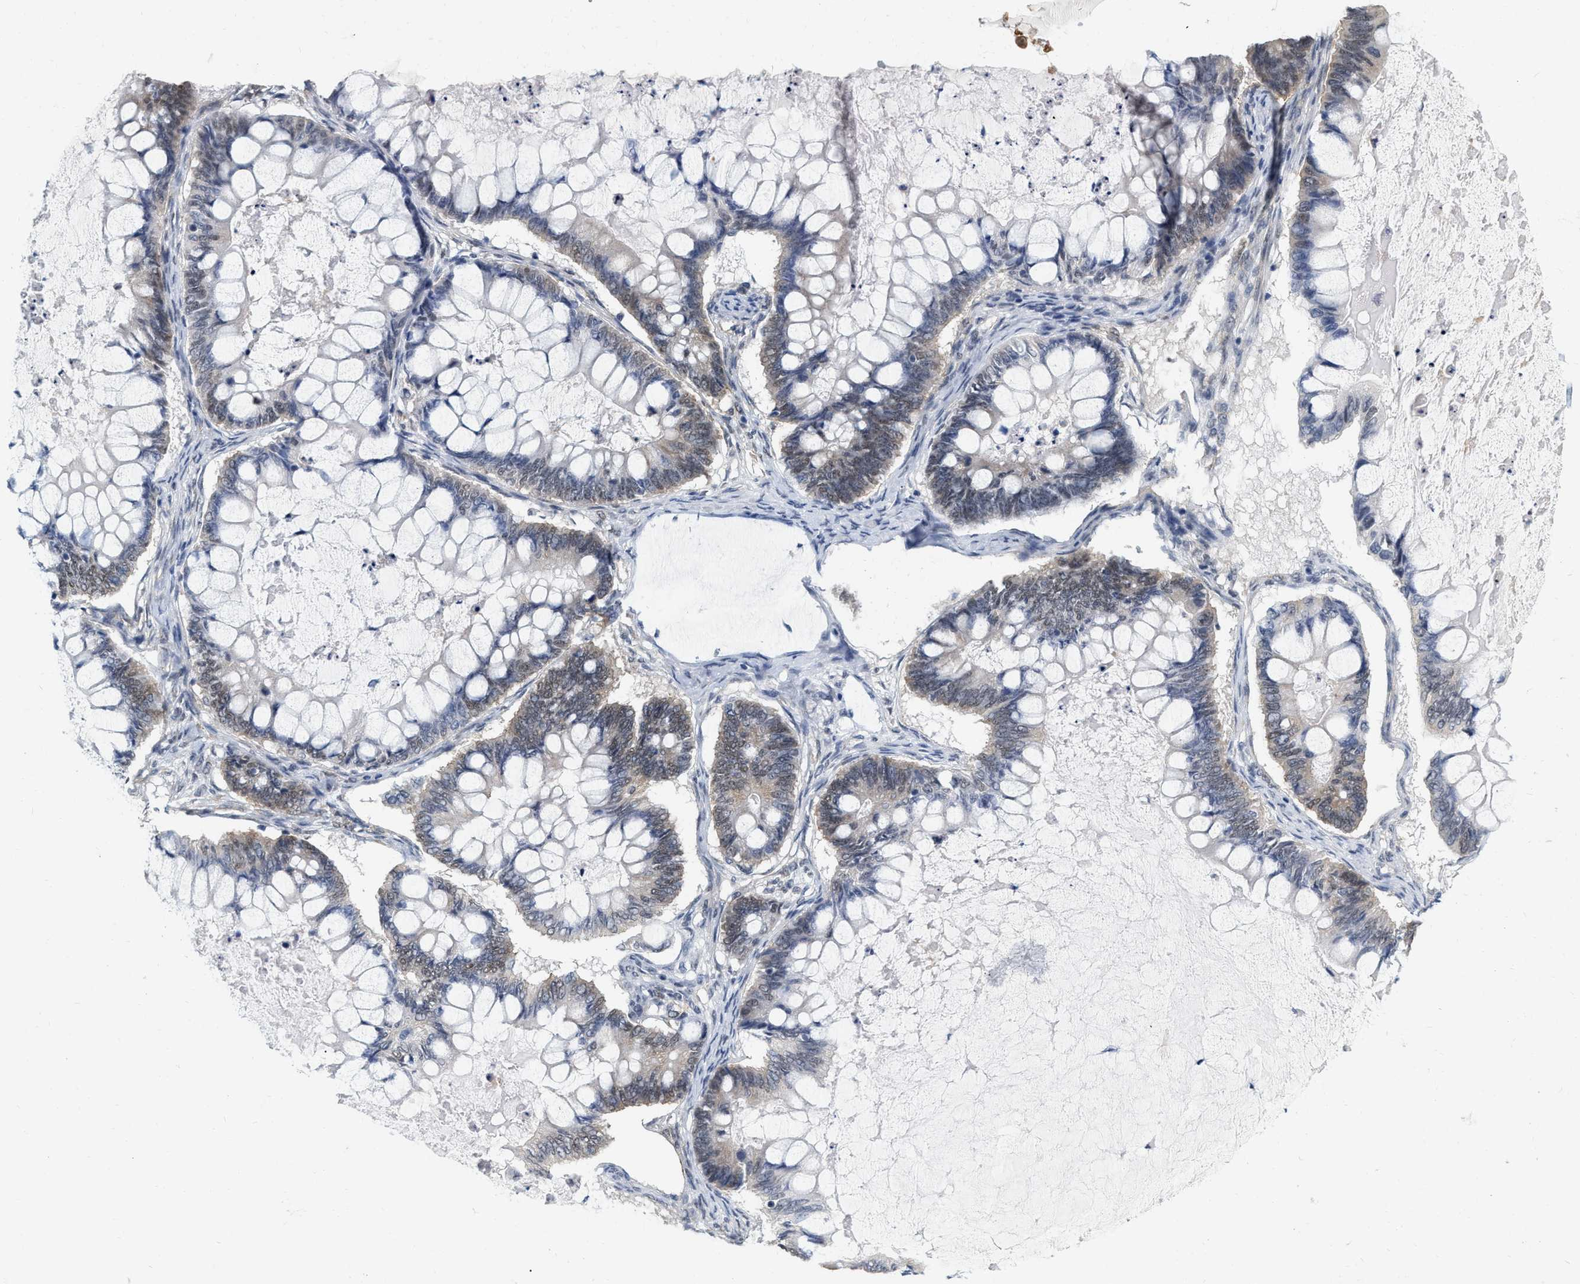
{"staining": {"intensity": "weak", "quantity": "25%-75%", "location": "cytoplasmic/membranous,nuclear"}, "tissue": "ovarian cancer", "cell_type": "Tumor cells", "image_type": "cancer", "snomed": [{"axis": "morphology", "description": "Cystadenocarcinoma, mucinous, NOS"}, {"axis": "topography", "description": "Ovary"}], "caption": "The histopathology image reveals staining of ovarian cancer, revealing weak cytoplasmic/membranous and nuclear protein positivity (brown color) within tumor cells.", "gene": "RUVBL1", "patient": {"sex": "female", "age": 61}}